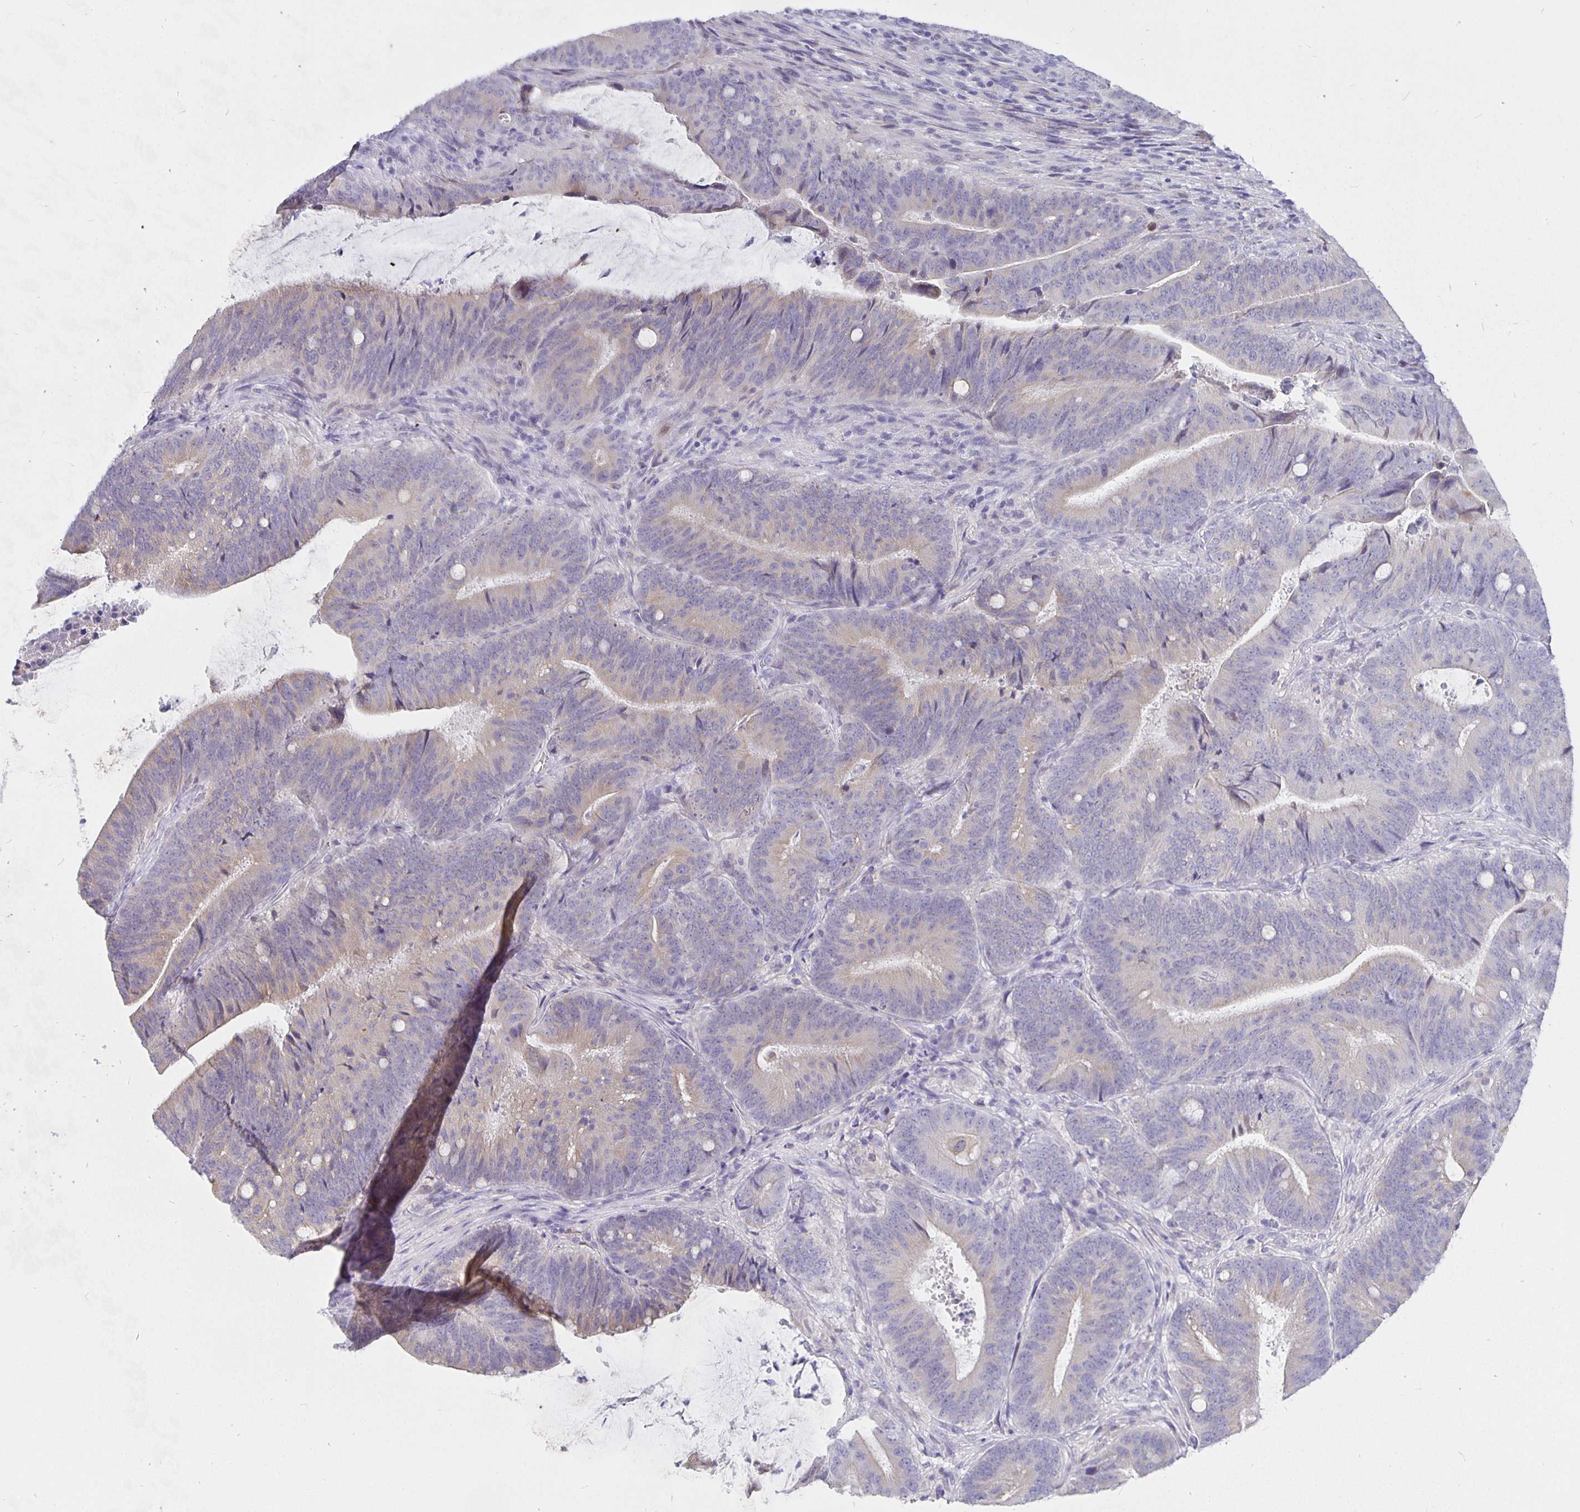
{"staining": {"intensity": "weak", "quantity": "25%-75%", "location": "cytoplasmic/membranous"}, "tissue": "colorectal cancer", "cell_type": "Tumor cells", "image_type": "cancer", "snomed": [{"axis": "morphology", "description": "Adenocarcinoma, NOS"}, {"axis": "topography", "description": "Colon"}], "caption": "Immunohistochemistry of colorectal cancer (adenocarcinoma) reveals low levels of weak cytoplasmic/membranous positivity in about 25%-75% of tumor cells.", "gene": "CFAP74", "patient": {"sex": "female", "age": 43}}